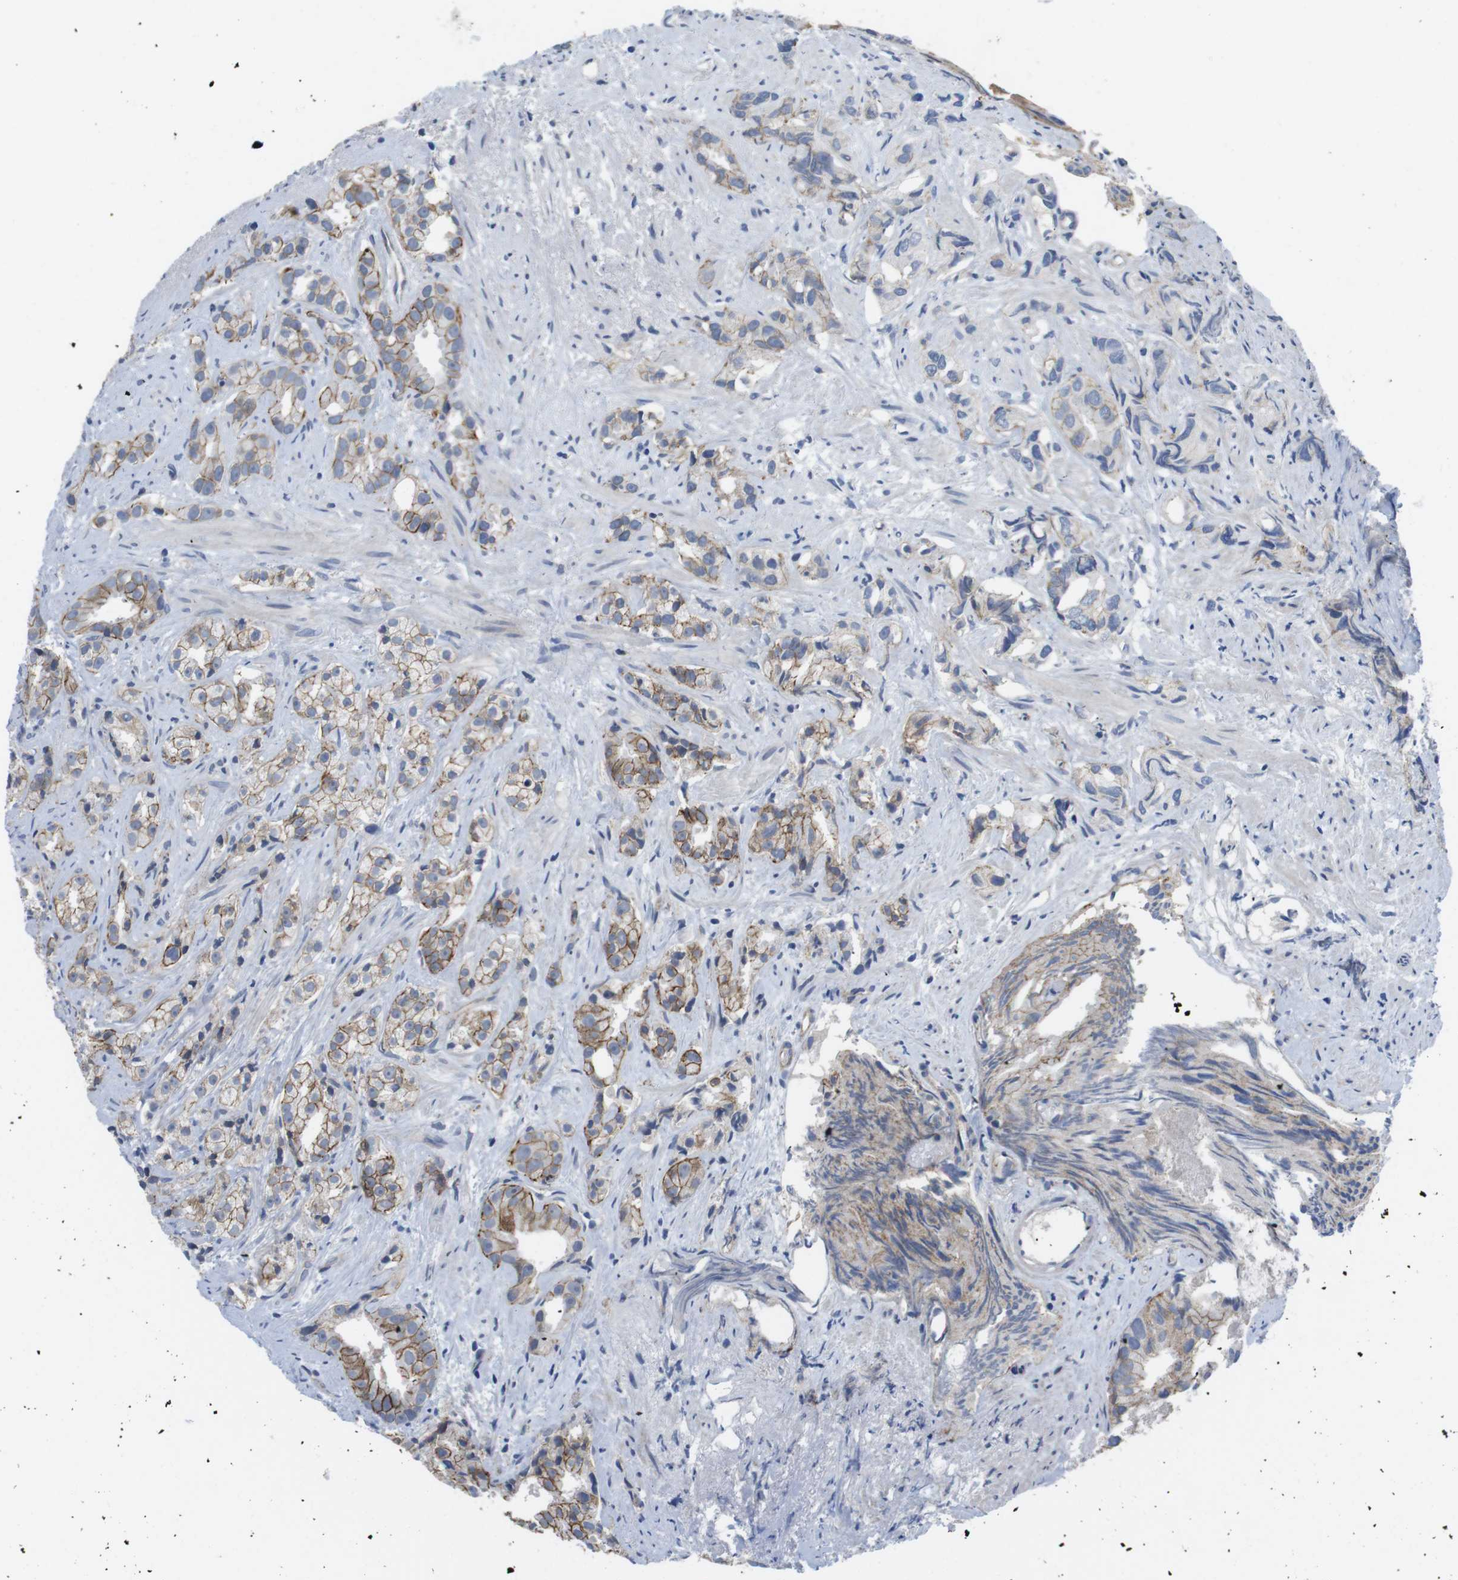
{"staining": {"intensity": "moderate", "quantity": ">75%", "location": "cytoplasmic/membranous"}, "tissue": "prostate cancer", "cell_type": "Tumor cells", "image_type": "cancer", "snomed": [{"axis": "morphology", "description": "Adenocarcinoma, Low grade"}, {"axis": "topography", "description": "Prostate"}], "caption": "Prostate adenocarcinoma (low-grade) stained for a protein demonstrates moderate cytoplasmic/membranous positivity in tumor cells.", "gene": "SCRIB", "patient": {"sex": "male", "age": 89}}